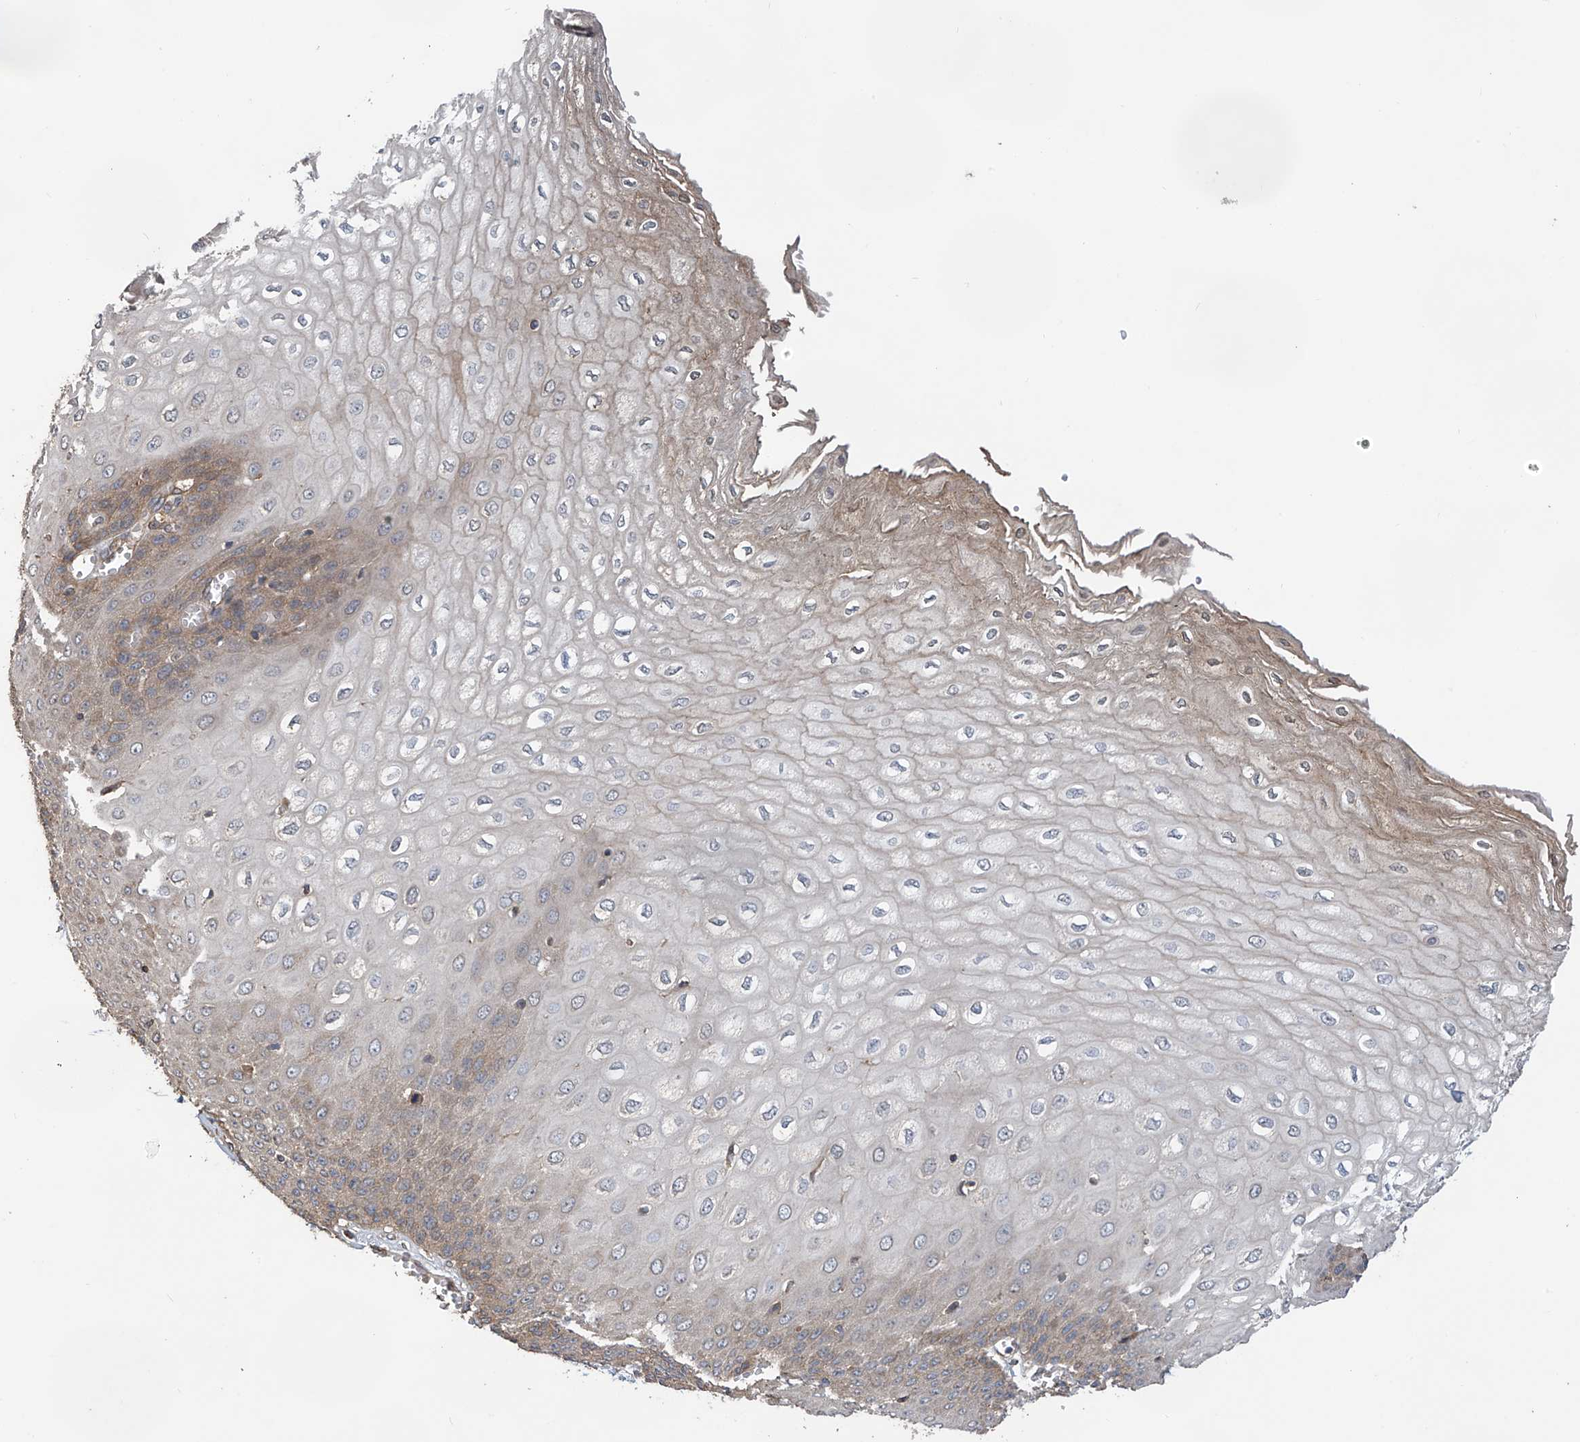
{"staining": {"intensity": "moderate", "quantity": "<25%", "location": "cytoplasmic/membranous"}, "tissue": "esophagus", "cell_type": "Squamous epithelial cells", "image_type": "normal", "snomed": [{"axis": "morphology", "description": "Normal tissue, NOS"}, {"axis": "topography", "description": "Esophagus"}], "caption": "Squamous epithelial cells demonstrate low levels of moderate cytoplasmic/membranous staining in approximately <25% of cells in normal human esophagus.", "gene": "PHACTR4", "patient": {"sex": "male", "age": 60}}